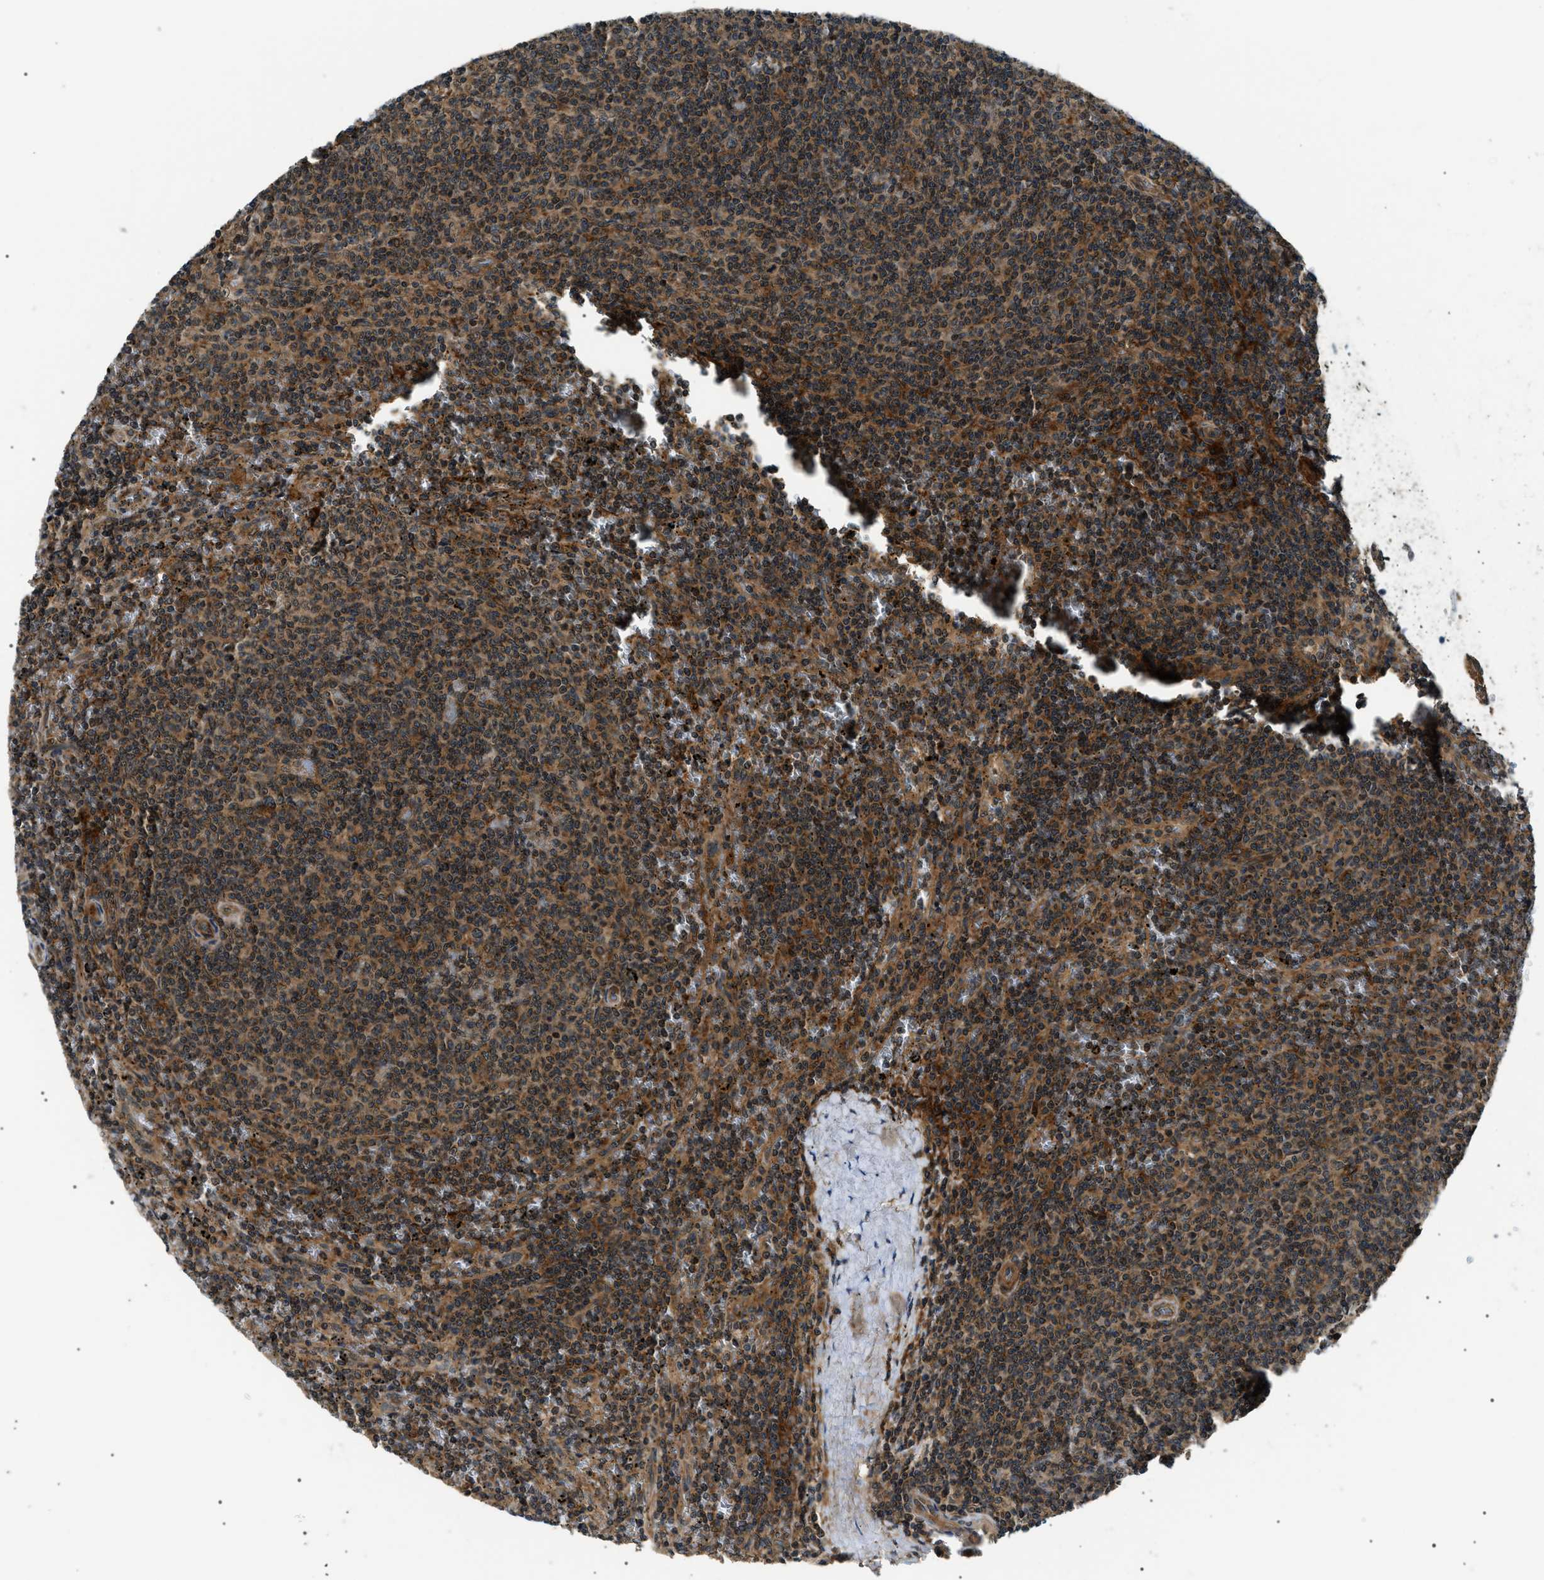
{"staining": {"intensity": "strong", "quantity": ">75%", "location": "cytoplasmic/membranous"}, "tissue": "lymphoma", "cell_type": "Tumor cells", "image_type": "cancer", "snomed": [{"axis": "morphology", "description": "Malignant lymphoma, non-Hodgkin's type, Low grade"}, {"axis": "topography", "description": "Spleen"}], "caption": "Immunohistochemistry micrograph of lymphoma stained for a protein (brown), which displays high levels of strong cytoplasmic/membranous expression in approximately >75% of tumor cells.", "gene": "ATP6AP1", "patient": {"sex": "female", "age": 50}}